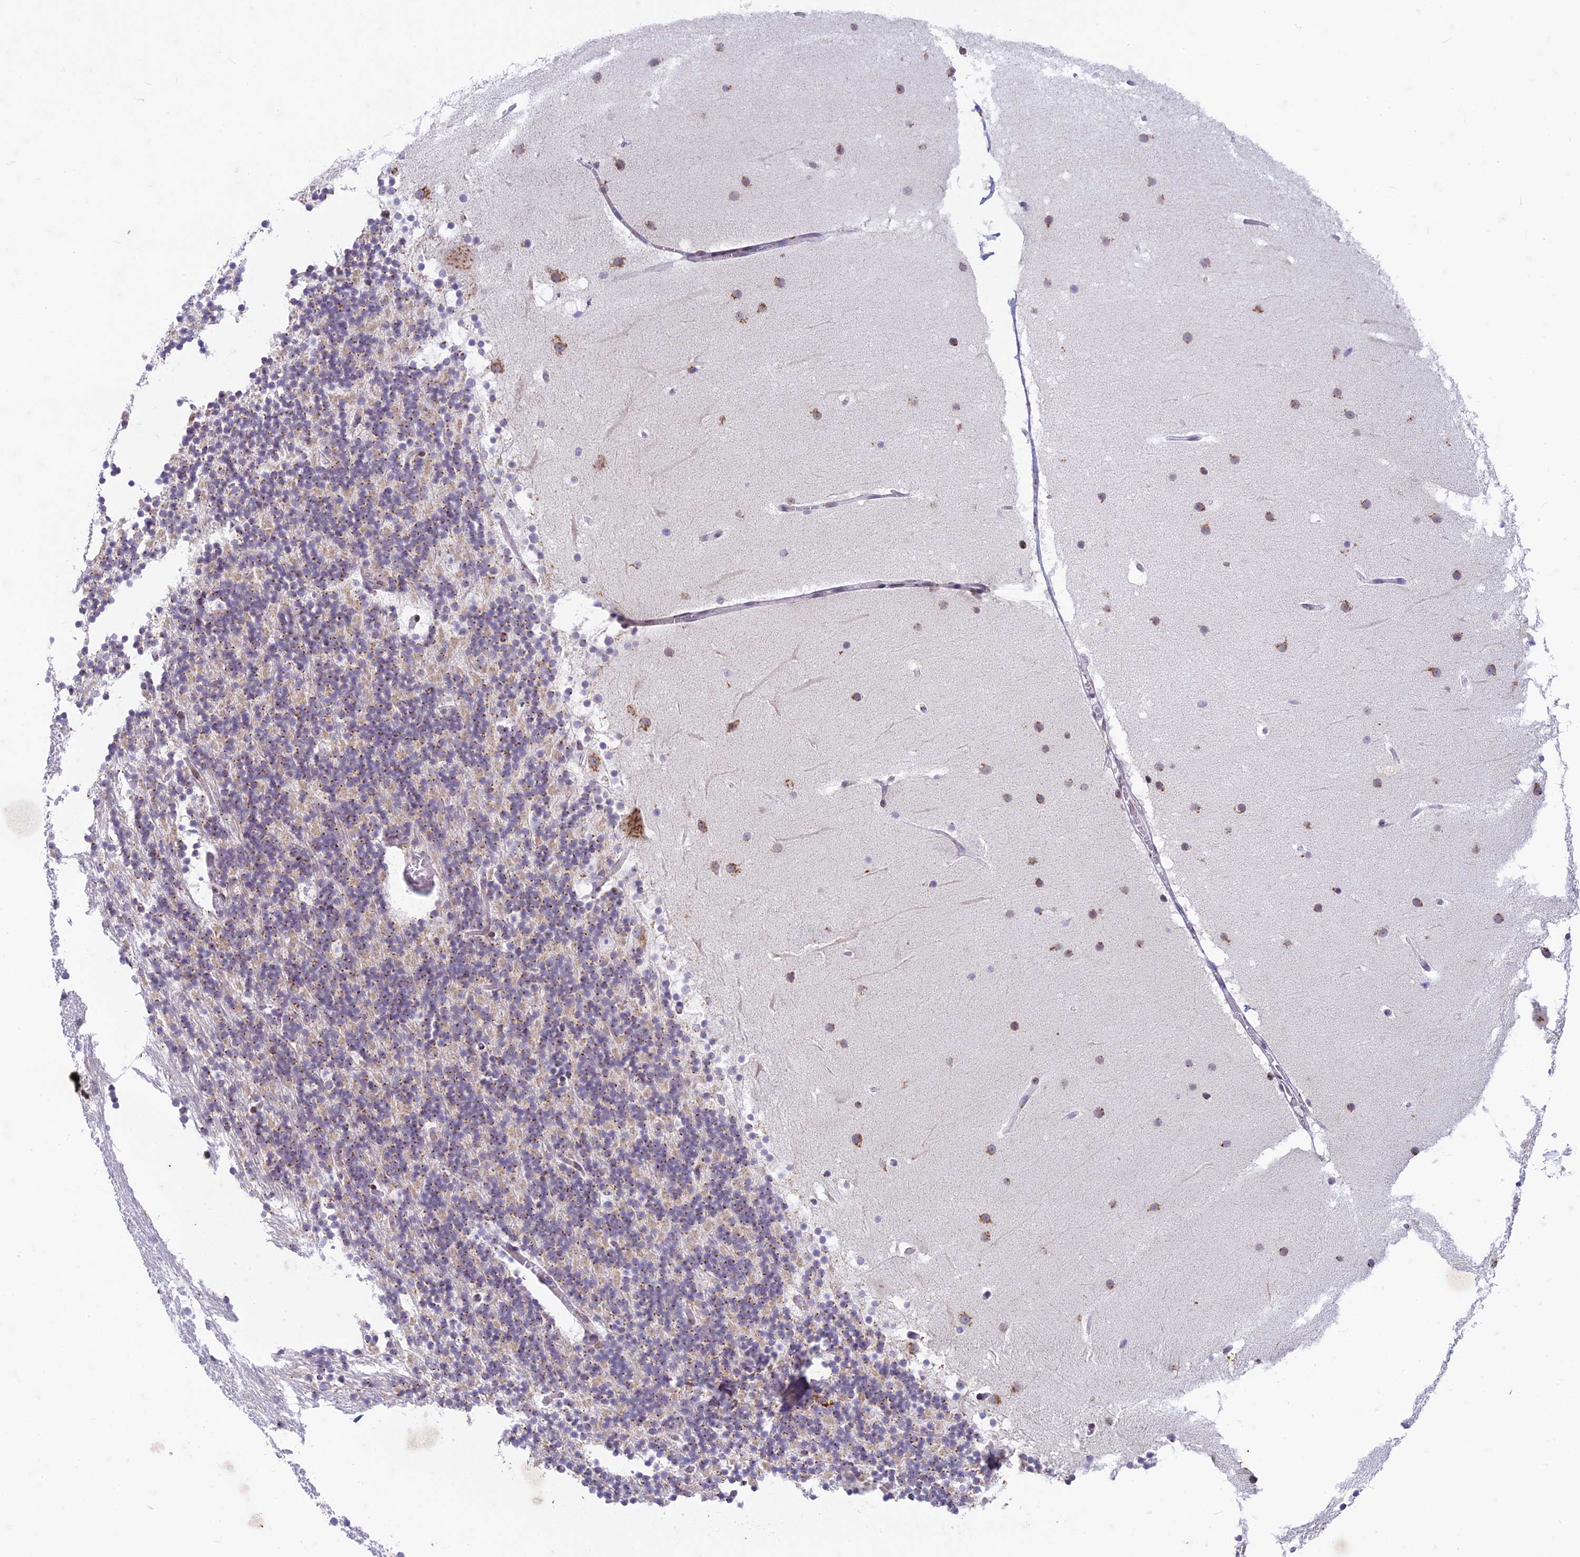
{"staining": {"intensity": "moderate", "quantity": "25%-75%", "location": "cytoplasmic/membranous"}, "tissue": "cerebellum", "cell_type": "Cells in granular layer", "image_type": "normal", "snomed": [{"axis": "morphology", "description": "Normal tissue, NOS"}, {"axis": "topography", "description": "Cerebellum"}], "caption": "A histopathology image of human cerebellum stained for a protein demonstrates moderate cytoplasmic/membranous brown staining in cells in granular layer. (Stains: DAB in brown, nuclei in blue, Microscopy: brightfield microscopy at high magnification).", "gene": "FAM3C", "patient": {"sex": "male", "age": 57}}